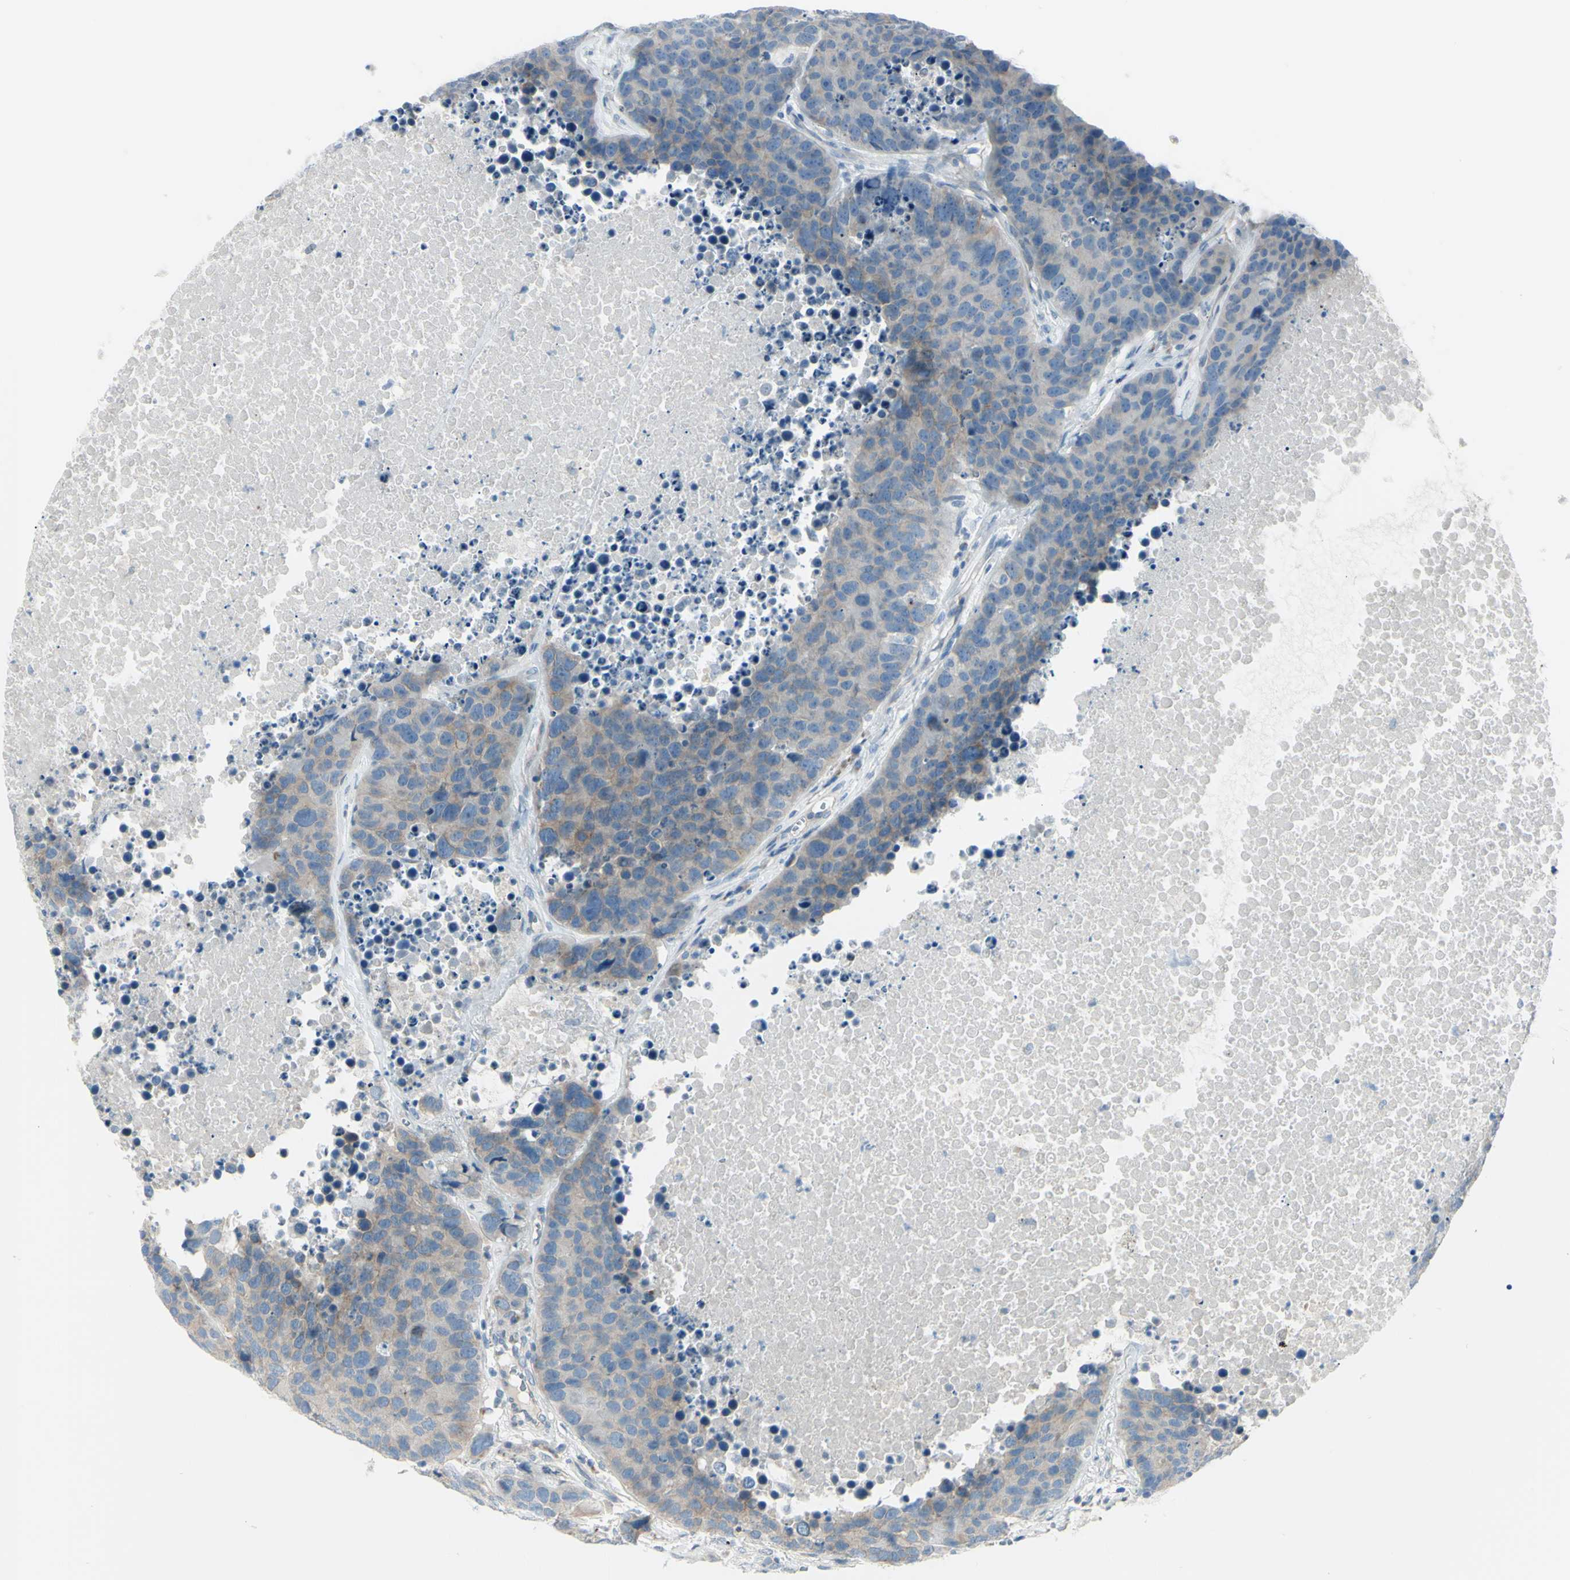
{"staining": {"intensity": "moderate", "quantity": ">75%", "location": "cytoplasmic/membranous"}, "tissue": "carcinoid", "cell_type": "Tumor cells", "image_type": "cancer", "snomed": [{"axis": "morphology", "description": "Carcinoid, malignant, NOS"}, {"axis": "topography", "description": "Lung"}], "caption": "Moderate cytoplasmic/membranous expression is appreciated in about >75% of tumor cells in malignant carcinoid.", "gene": "LRRK1", "patient": {"sex": "male", "age": 60}}